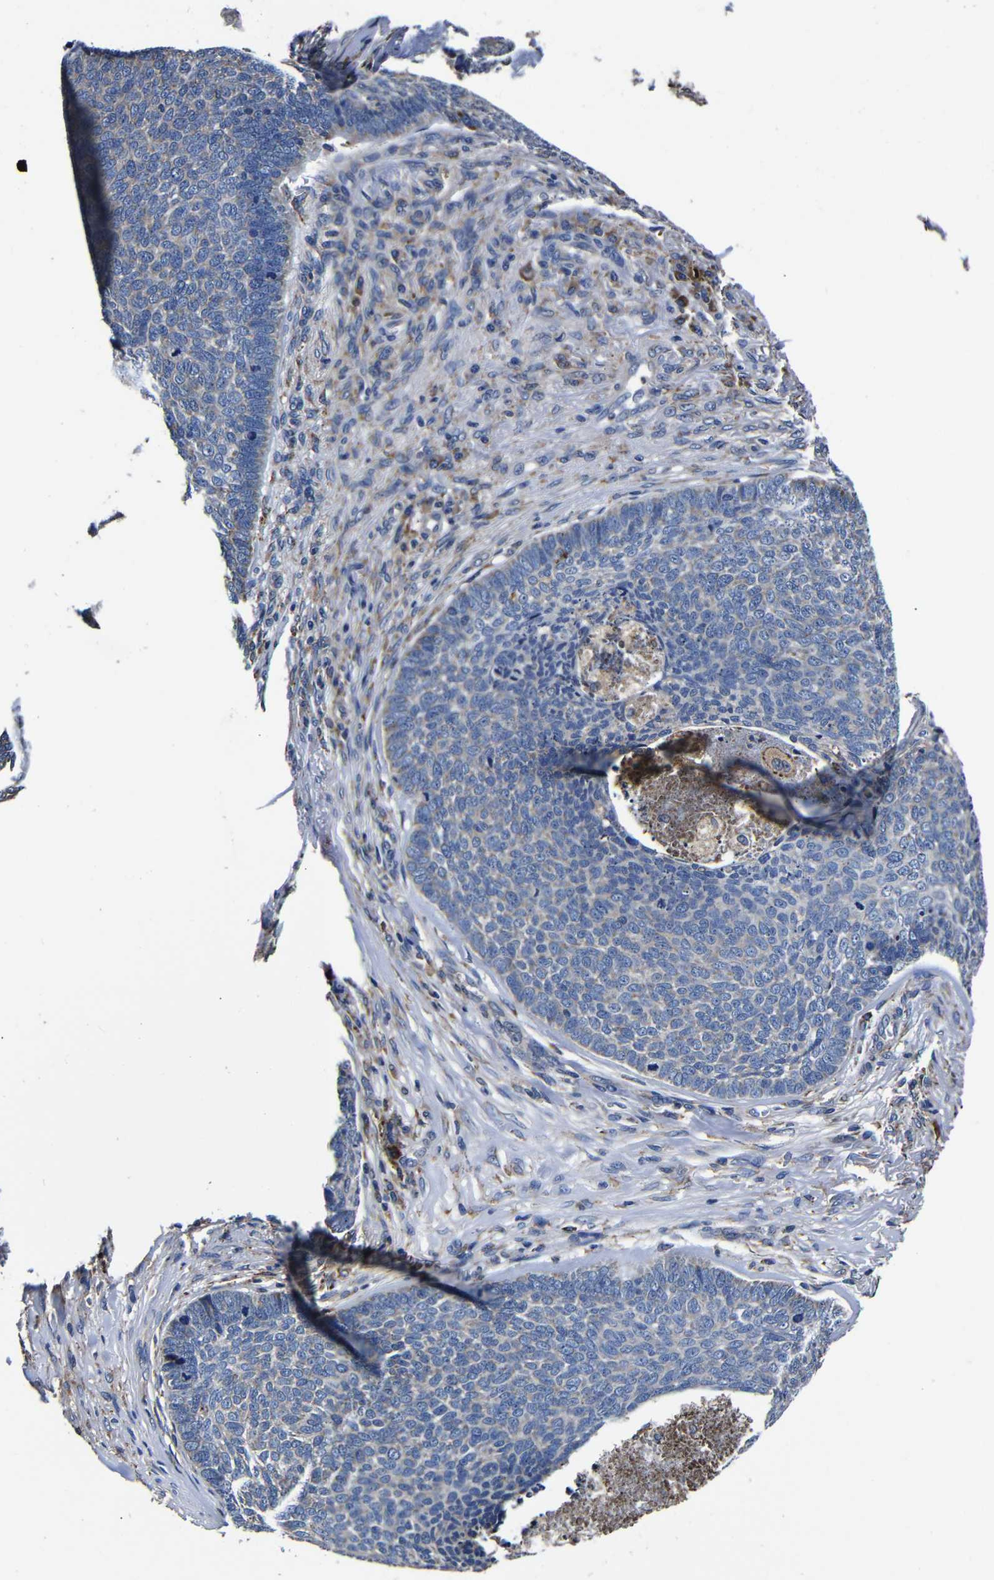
{"staining": {"intensity": "weak", "quantity": "<25%", "location": "cytoplasmic/membranous"}, "tissue": "skin cancer", "cell_type": "Tumor cells", "image_type": "cancer", "snomed": [{"axis": "morphology", "description": "Basal cell carcinoma"}, {"axis": "topography", "description": "Skin"}], "caption": "A histopathology image of skin cancer (basal cell carcinoma) stained for a protein demonstrates no brown staining in tumor cells.", "gene": "SCN9A", "patient": {"sex": "male", "age": 84}}